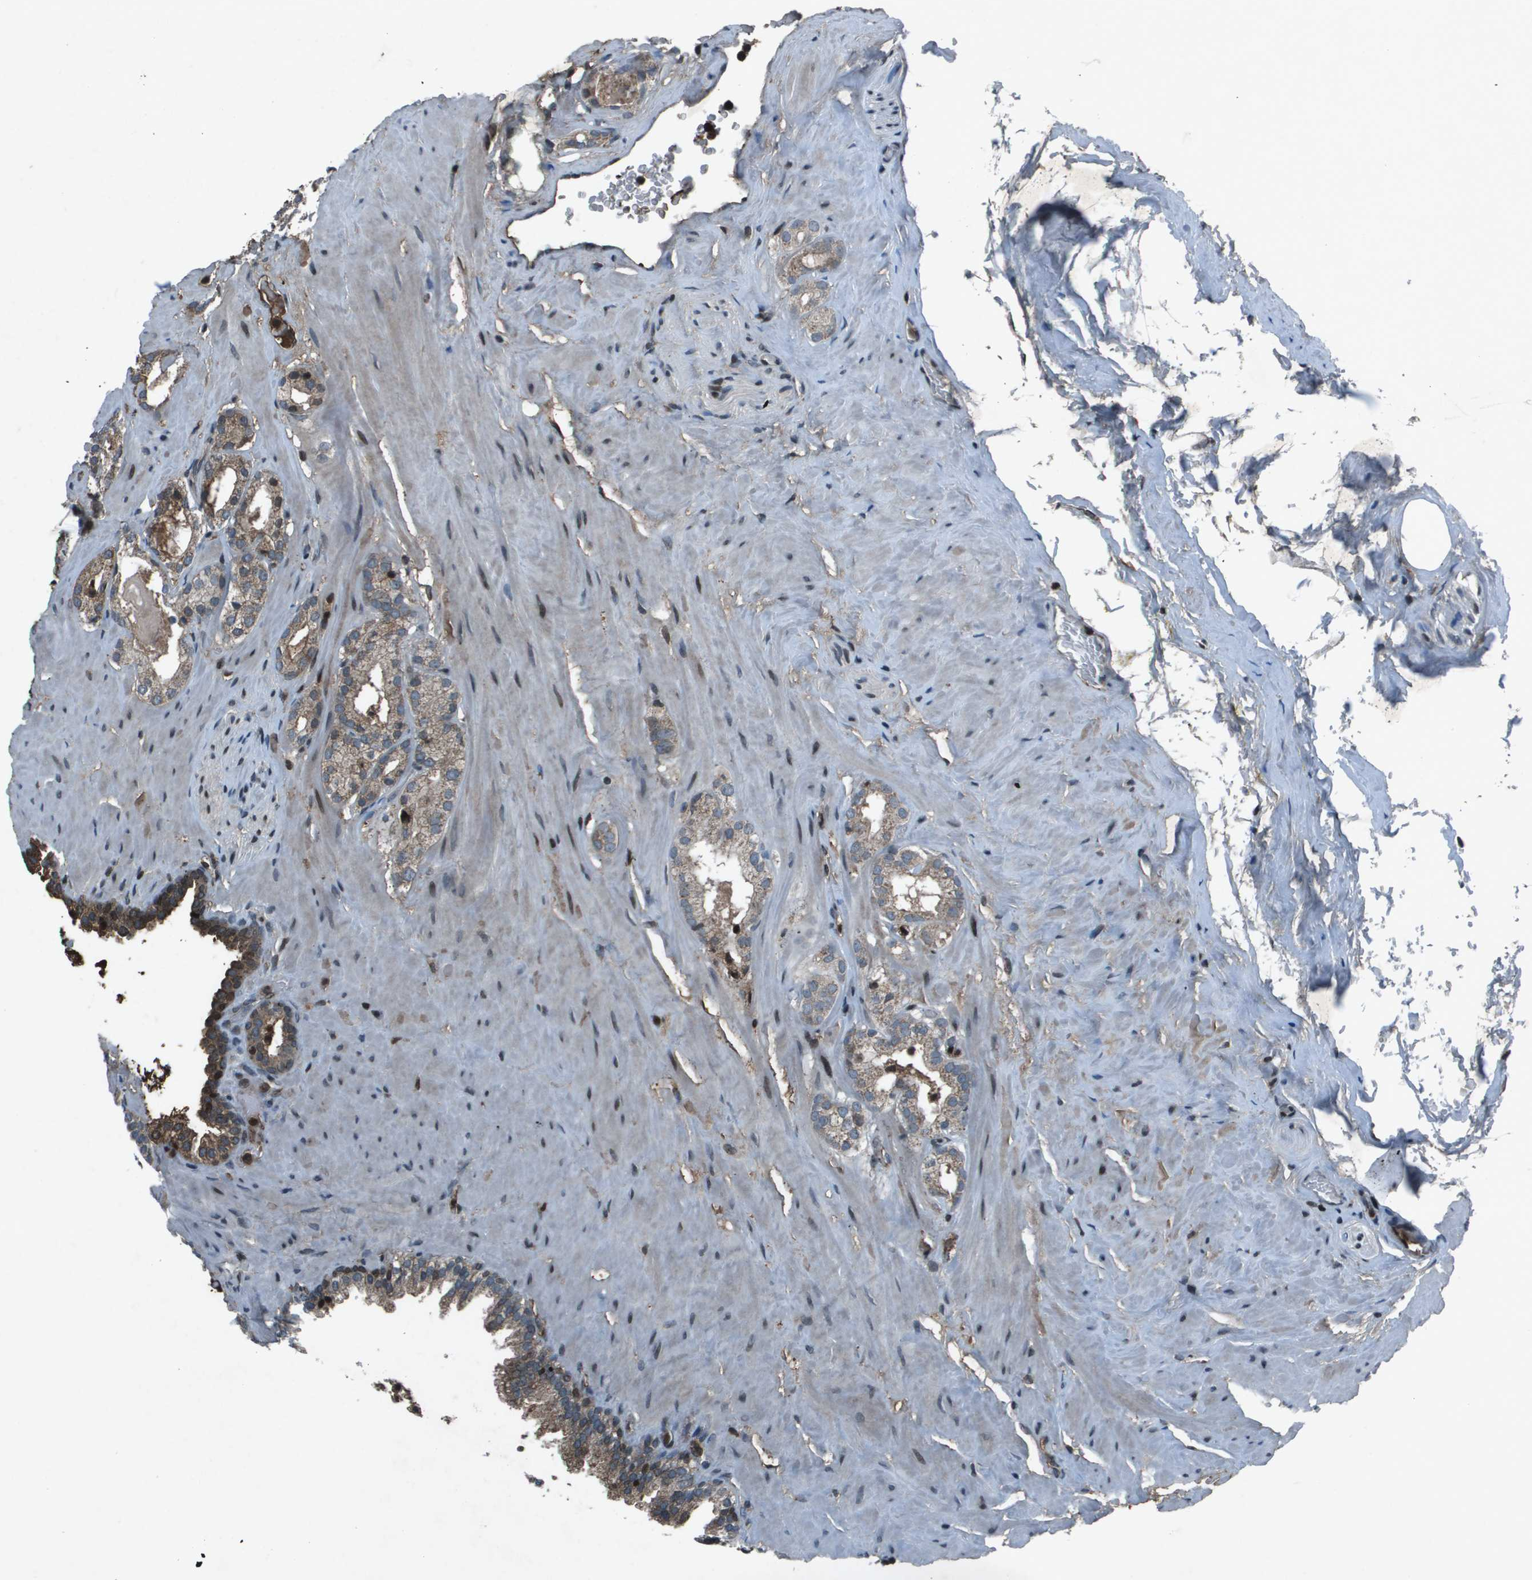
{"staining": {"intensity": "weak", "quantity": "<25%", "location": "cytoplasmic/membranous"}, "tissue": "prostate cancer", "cell_type": "Tumor cells", "image_type": "cancer", "snomed": [{"axis": "morphology", "description": "Adenocarcinoma, High grade"}, {"axis": "topography", "description": "Prostate"}], "caption": "There is no significant staining in tumor cells of prostate high-grade adenocarcinoma. Nuclei are stained in blue.", "gene": "CXCL12", "patient": {"sex": "male", "age": 64}}